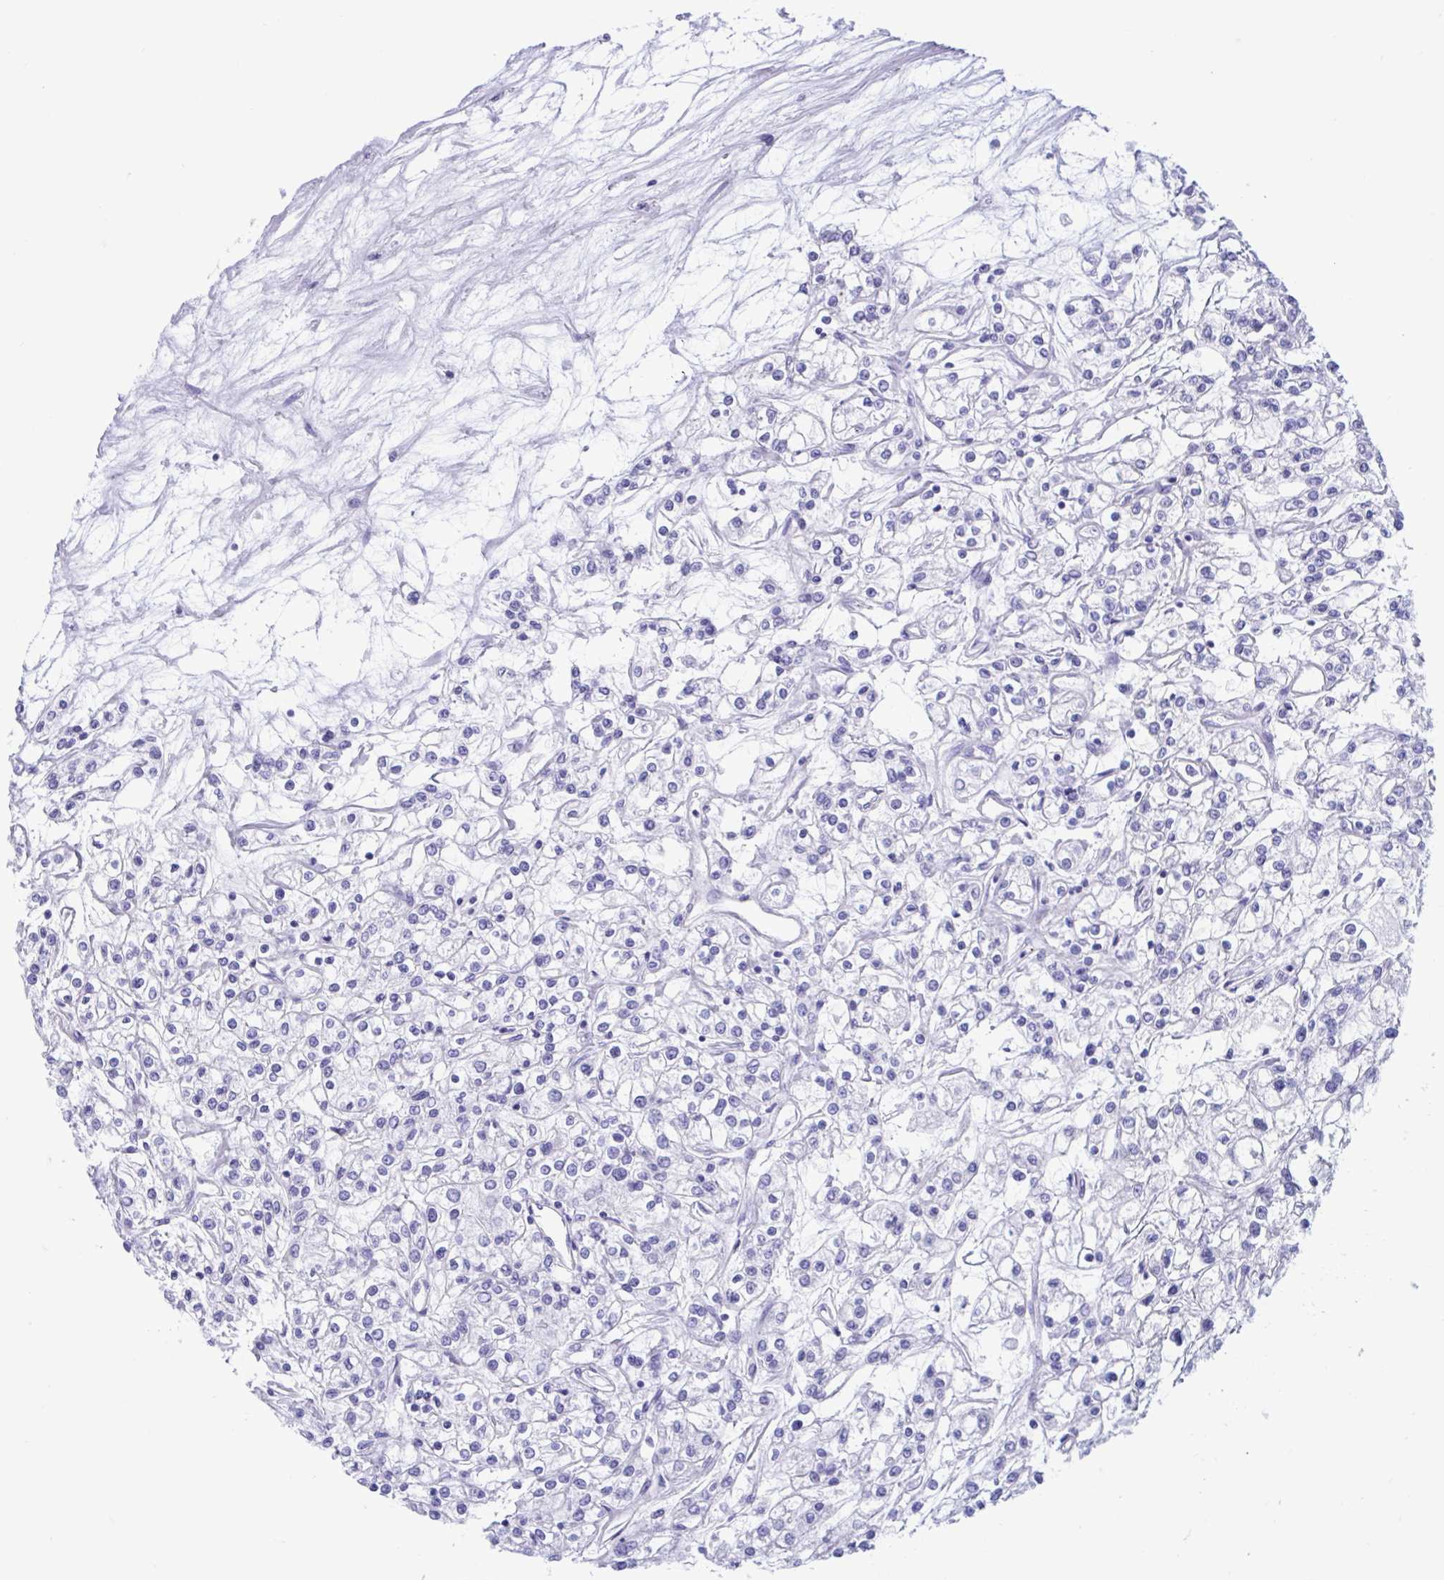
{"staining": {"intensity": "negative", "quantity": "none", "location": "none"}, "tissue": "renal cancer", "cell_type": "Tumor cells", "image_type": "cancer", "snomed": [{"axis": "morphology", "description": "Adenocarcinoma, NOS"}, {"axis": "topography", "description": "Kidney"}], "caption": "The photomicrograph shows no staining of tumor cells in renal cancer. (DAB IHC with hematoxylin counter stain).", "gene": "TMEM35A", "patient": {"sex": "female", "age": 59}}